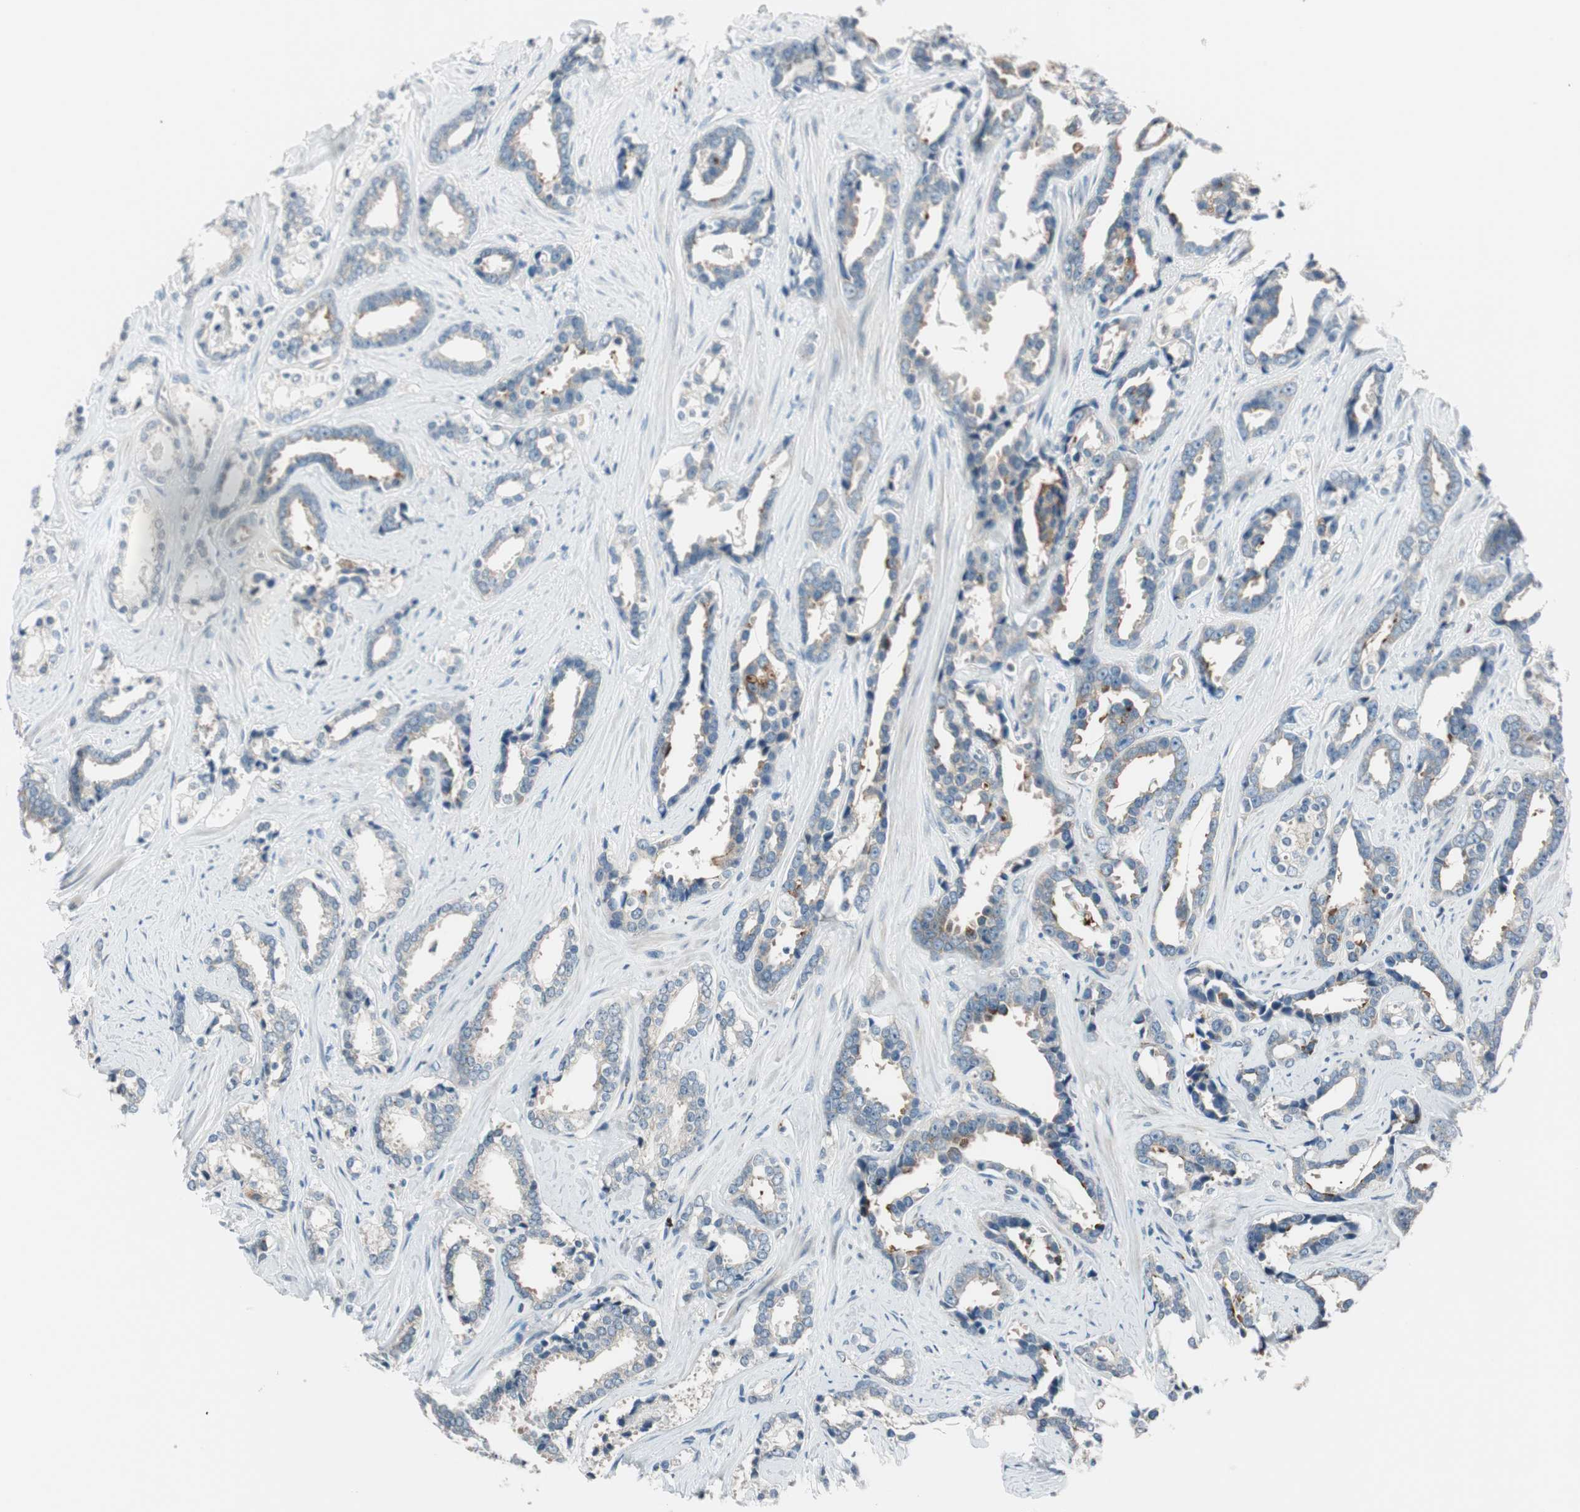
{"staining": {"intensity": "negative", "quantity": "none", "location": "none"}, "tissue": "prostate cancer", "cell_type": "Tumor cells", "image_type": "cancer", "snomed": [{"axis": "morphology", "description": "Adenocarcinoma, High grade"}, {"axis": "topography", "description": "Prostate"}], "caption": "IHC photomicrograph of human prostate adenocarcinoma (high-grade) stained for a protein (brown), which shows no expression in tumor cells.", "gene": "CGRRF1", "patient": {"sex": "male", "age": 67}}